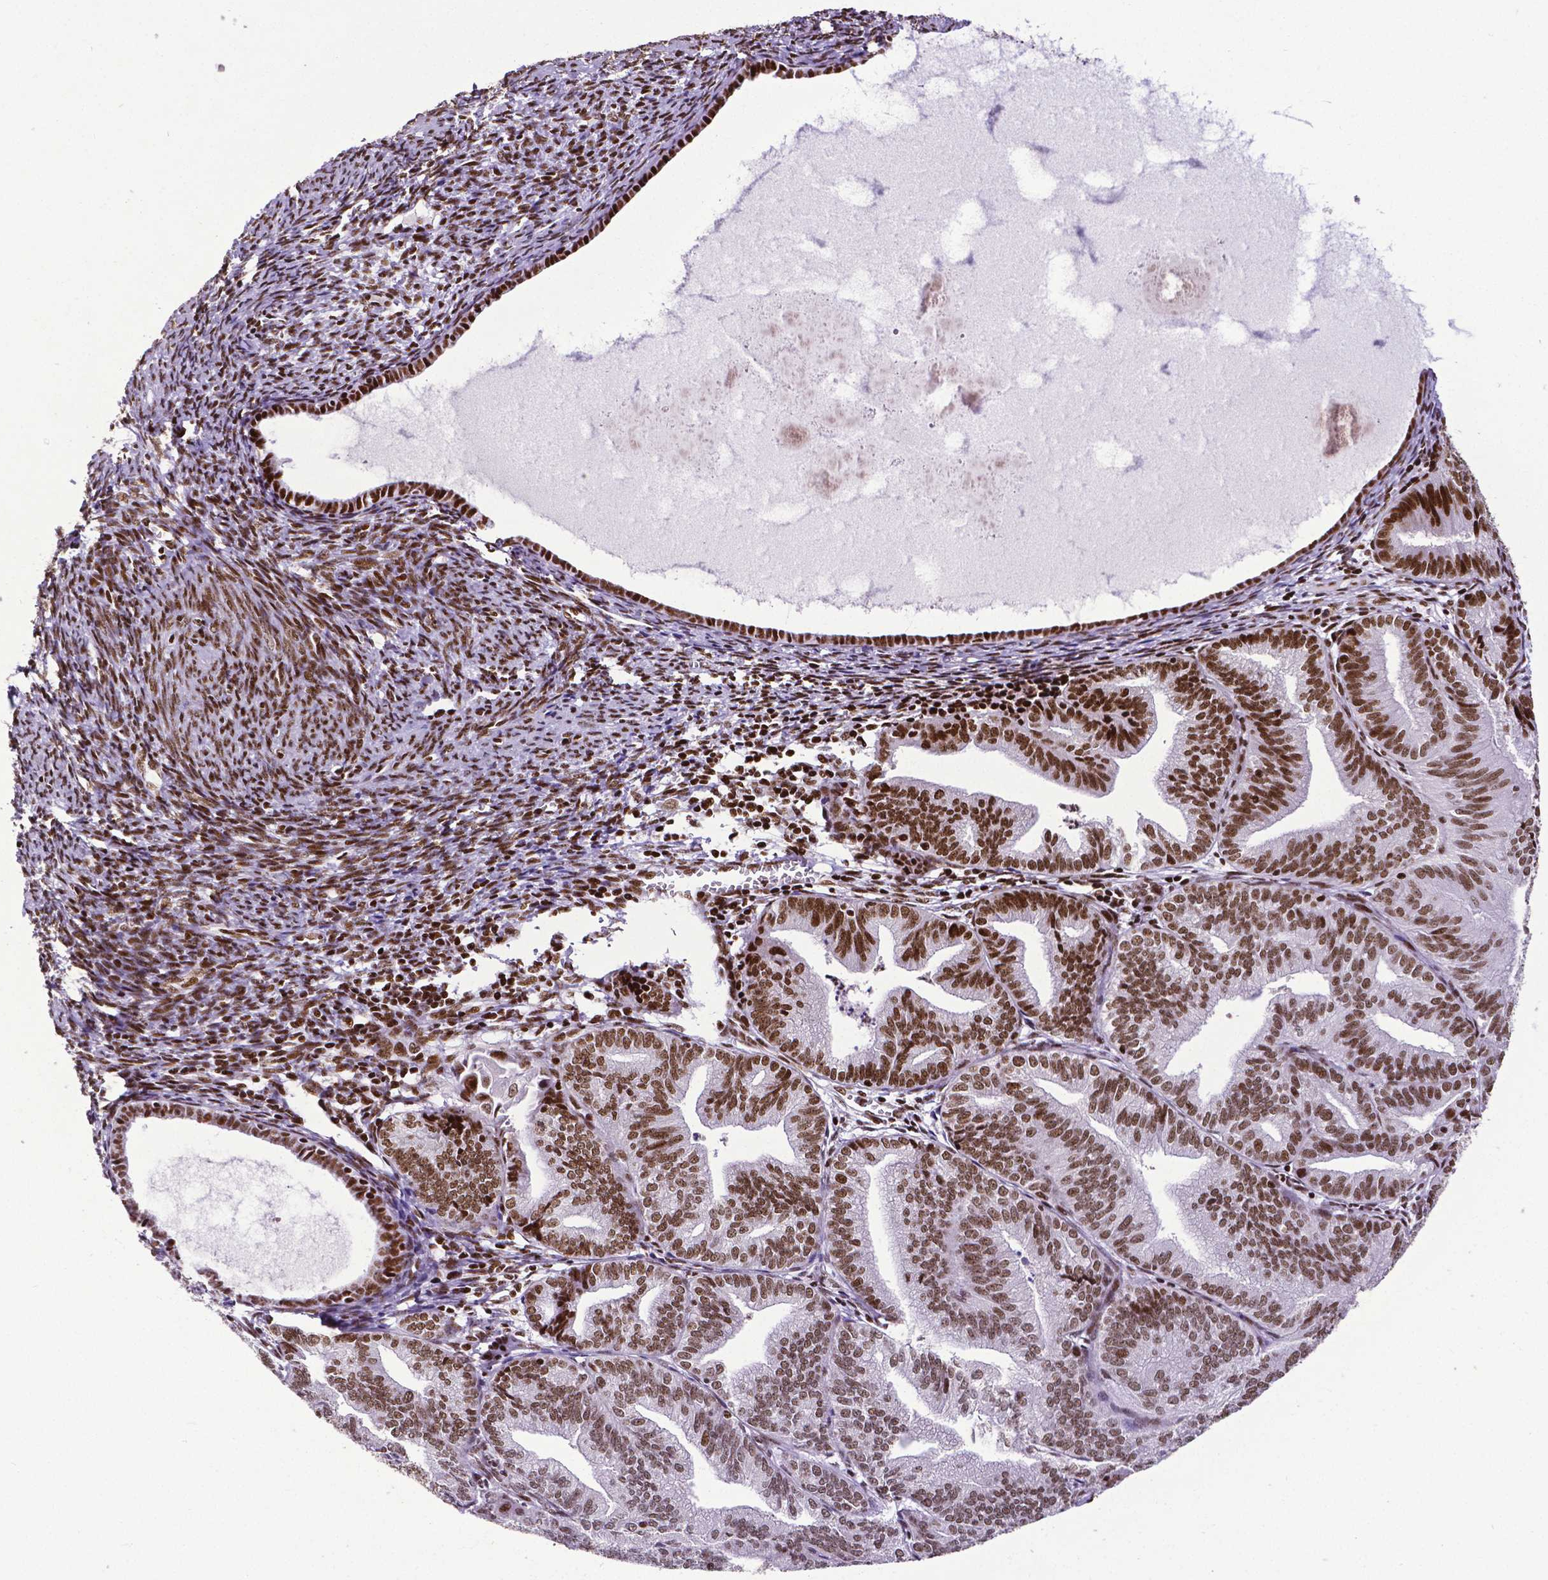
{"staining": {"intensity": "strong", "quantity": "25%-75%", "location": "nuclear"}, "tissue": "endometrial cancer", "cell_type": "Tumor cells", "image_type": "cancer", "snomed": [{"axis": "morphology", "description": "Adenocarcinoma, NOS"}, {"axis": "topography", "description": "Endometrium"}], "caption": "Endometrial cancer was stained to show a protein in brown. There is high levels of strong nuclear expression in about 25%-75% of tumor cells.", "gene": "CTCF", "patient": {"sex": "female", "age": 70}}